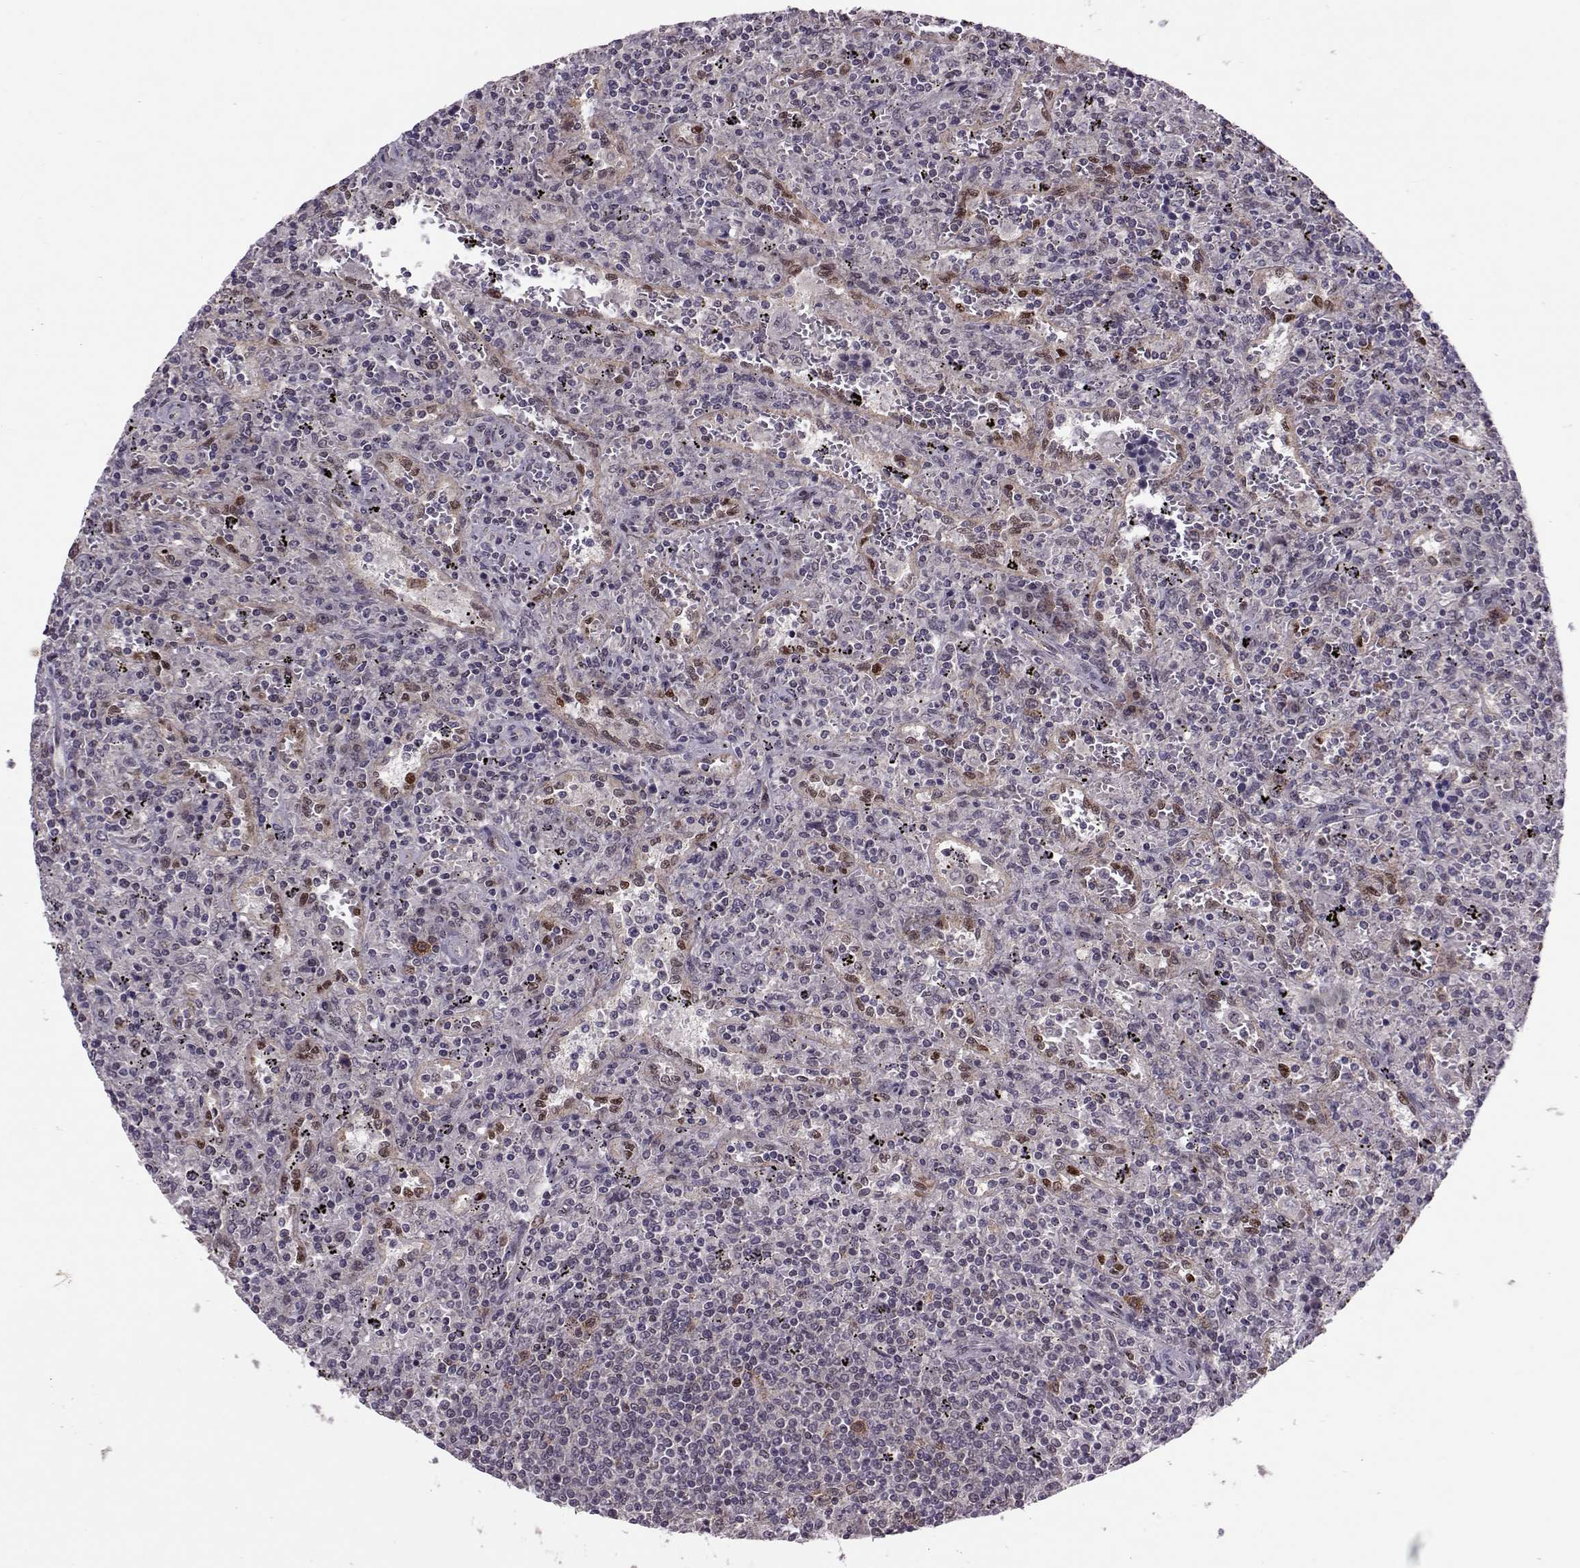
{"staining": {"intensity": "negative", "quantity": "none", "location": "none"}, "tissue": "lymphoma", "cell_type": "Tumor cells", "image_type": "cancer", "snomed": [{"axis": "morphology", "description": "Malignant lymphoma, non-Hodgkin's type, Low grade"}, {"axis": "topography", "description": "Spleen"}], "caption": "Protein analysis of low-grade malignant lymphoma, non-Hodgkin's type displays no significant staining in tumor cells. (DAB (3,3'-diaminobenzidine) immunohistochemistry (IHC) with hematoxylin counter stain).", "gene": "CDK4", "patient": {"sex": "male", "age": 62}}